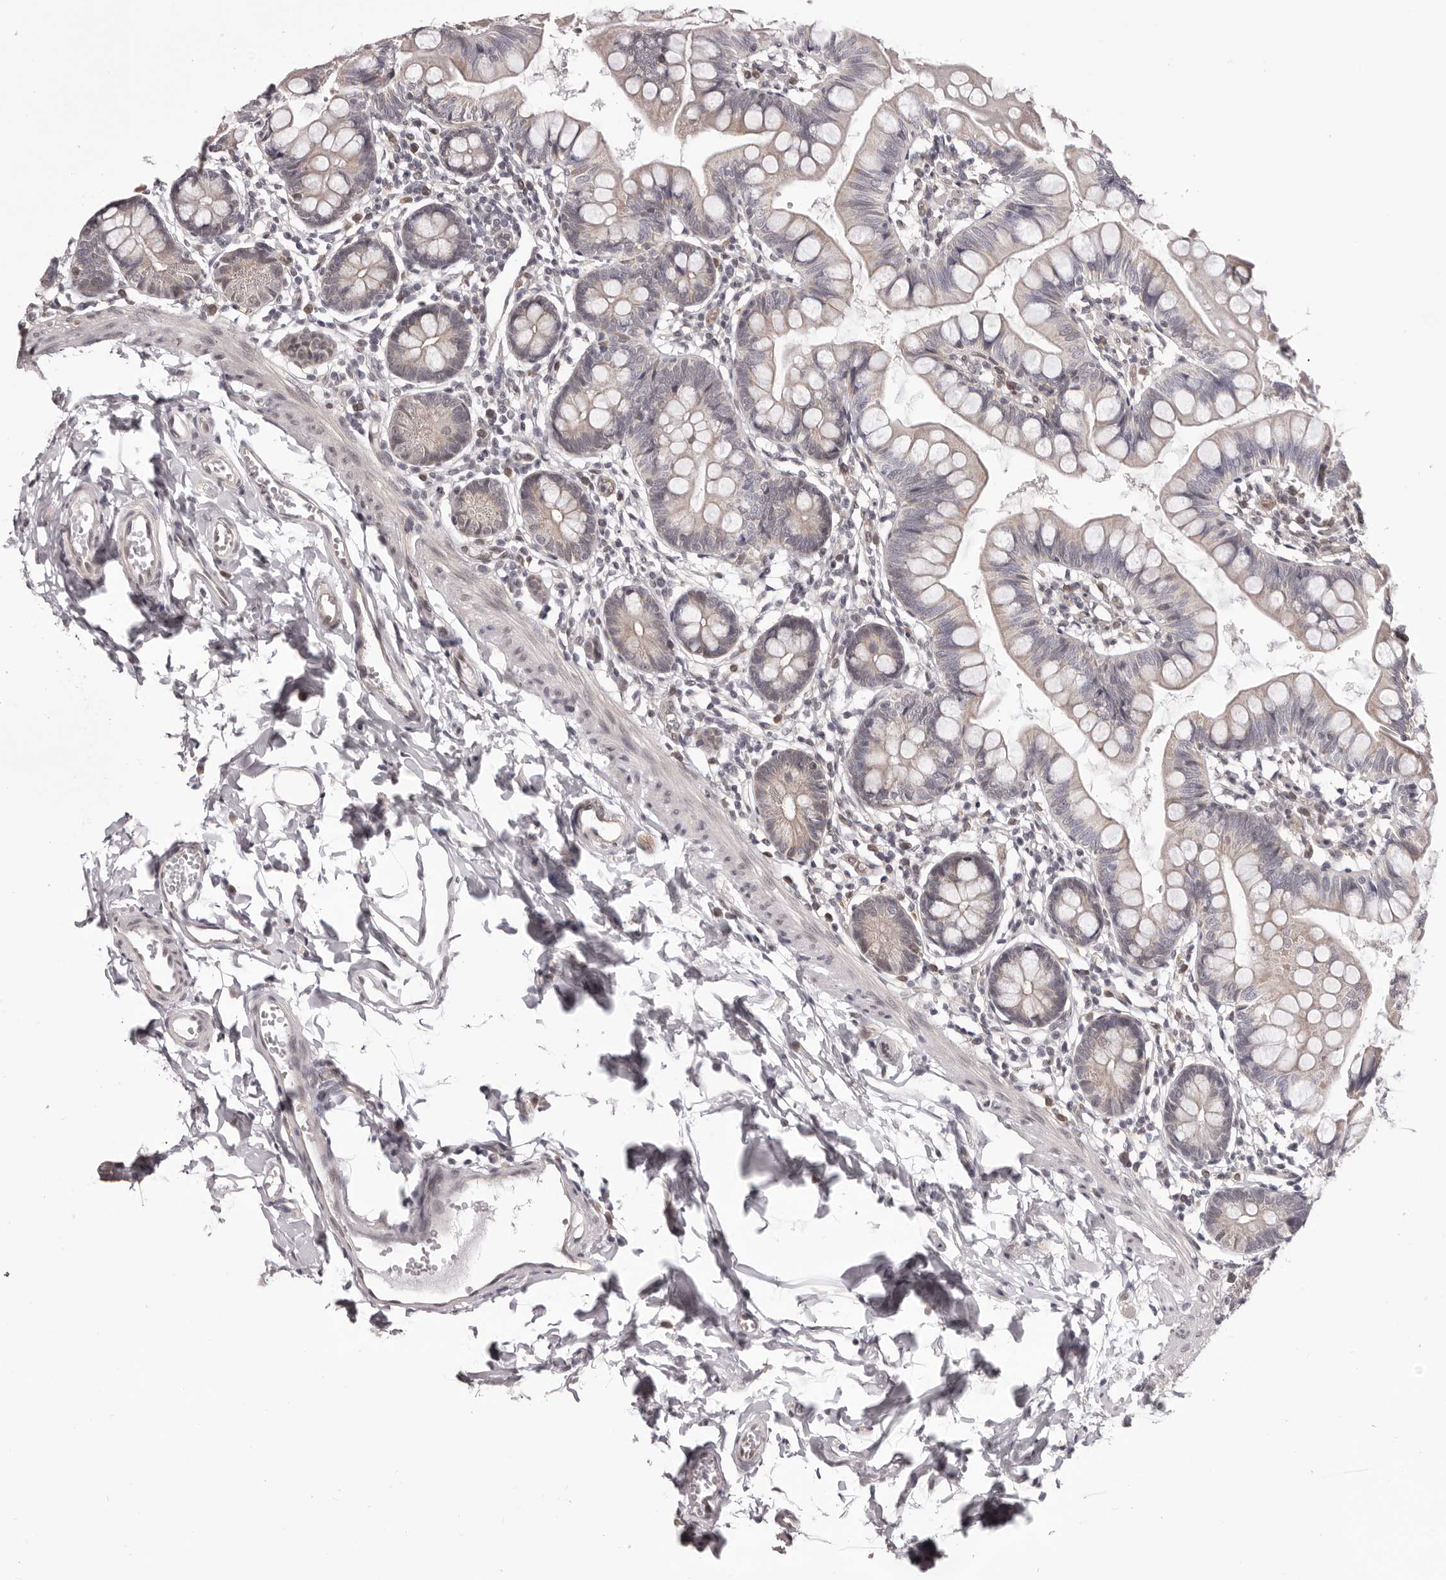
{"staining": {"intensity": "weak", "quantity": "25%-75%", "location": "cytoplasmic/membranous"}, "tissue": "small intestine", "cell_type": "Glandular cells", "image_type": "normal", "snomed": [{"axis": "morphology", "description": "Normal tissue, NOS"}, {"axis": "topography", "description": "Small intestine"}], "caption": "Immunohistochemical staining of normal small intestine shows weak cytoplasmic/membranous protein positivity in approximately 25%-75% of glandular cells.", "gene": "RNF2", "patient": {"sex": "male", "age": 7}}